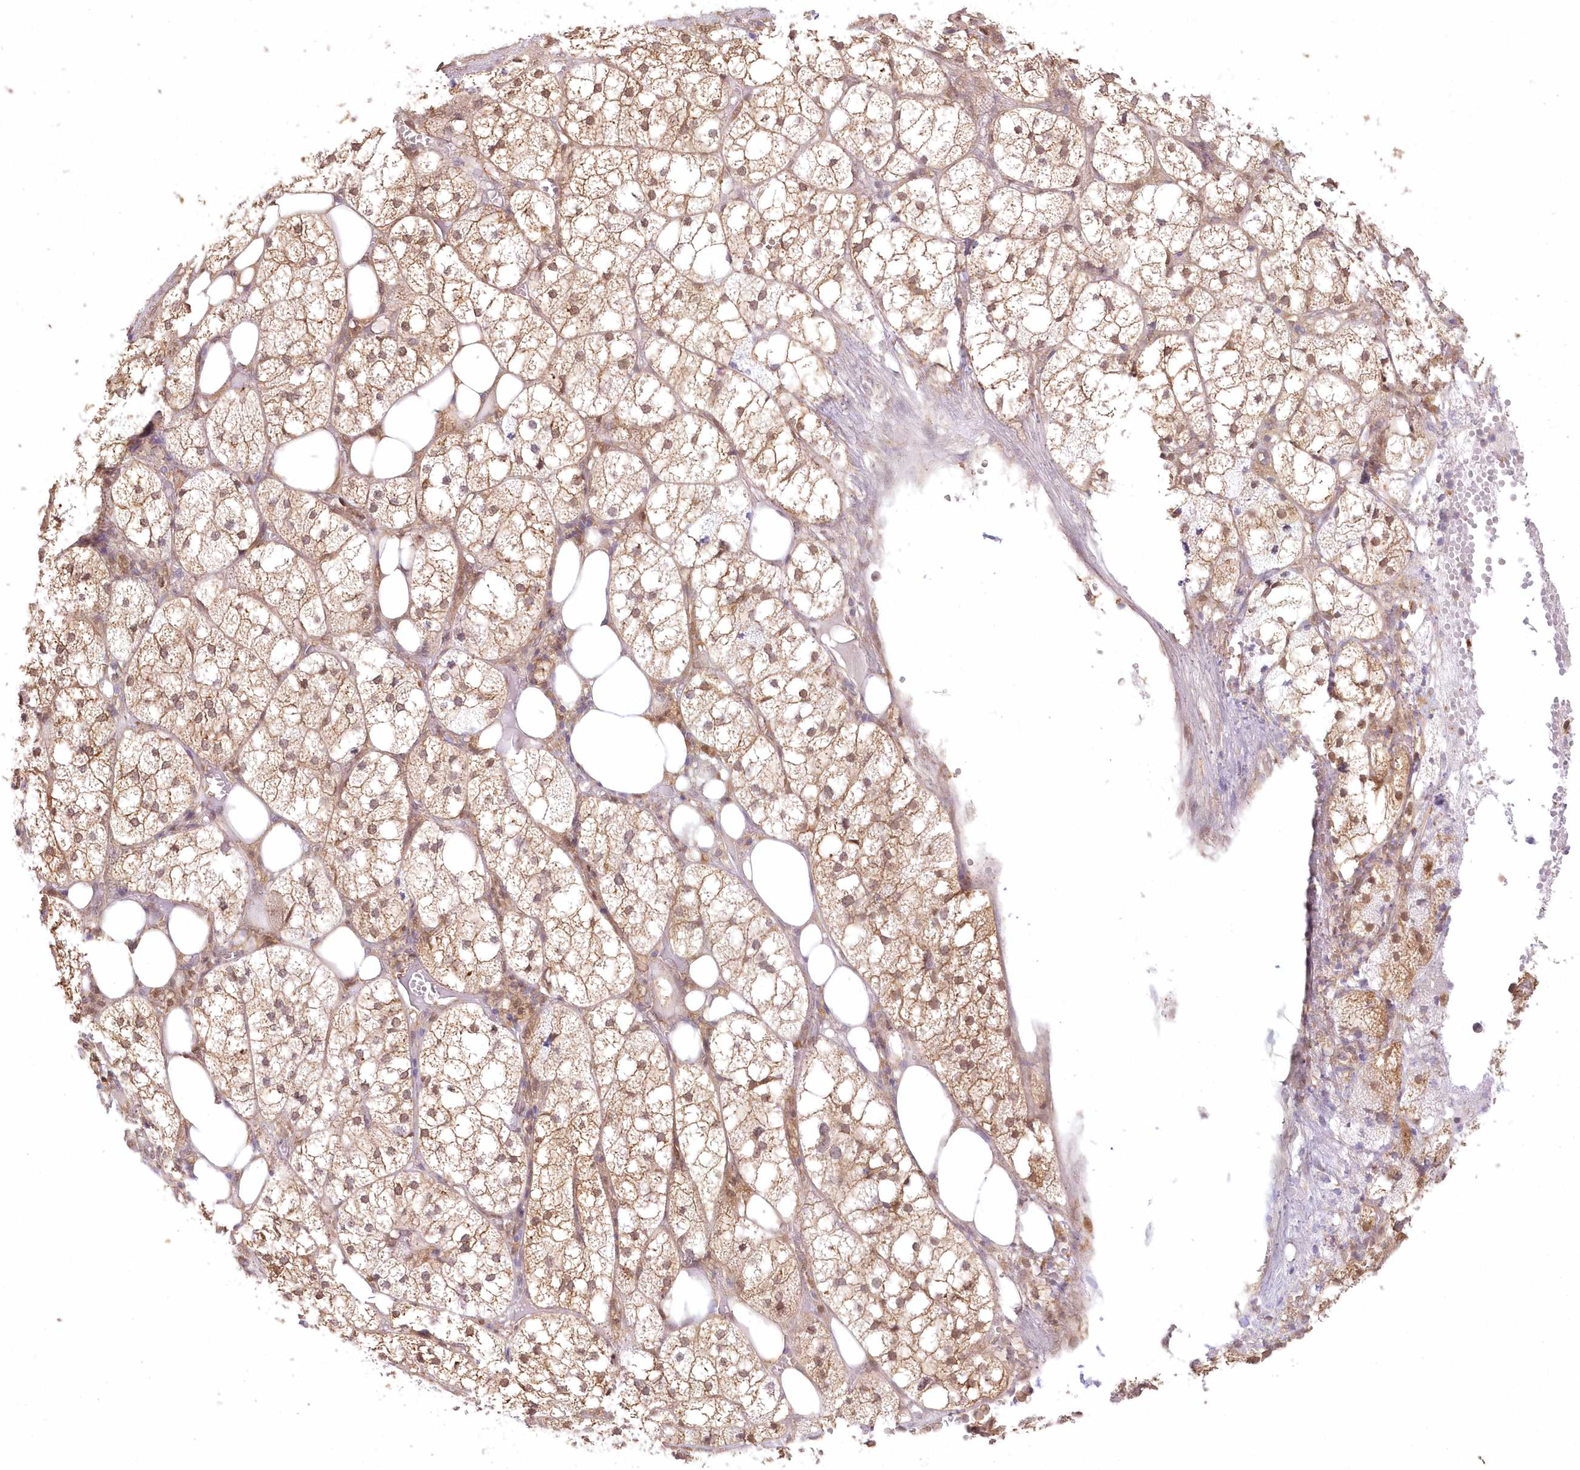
{"staining": {"intensity": "moderate", "quantity": ">75%", "location": "cytoplasmic/membranous,nuclear"}, "tissue": "adrenal gland", "cell_type": "Glandular cells", "image_type": "normal", "snomed": [{"axis": "morphology", "description": "Normal tissue, NOS"}, {"axis": "topography", "description": "Adrenal gland"}], "caption": "Glandular cells reveal moderate cytoplasmic/membranous,nuclear positivity in about >75% of cells in benign adrenal gland.", "gene": "RNPEP", "patient": {"sex": "female", "age": 61}}